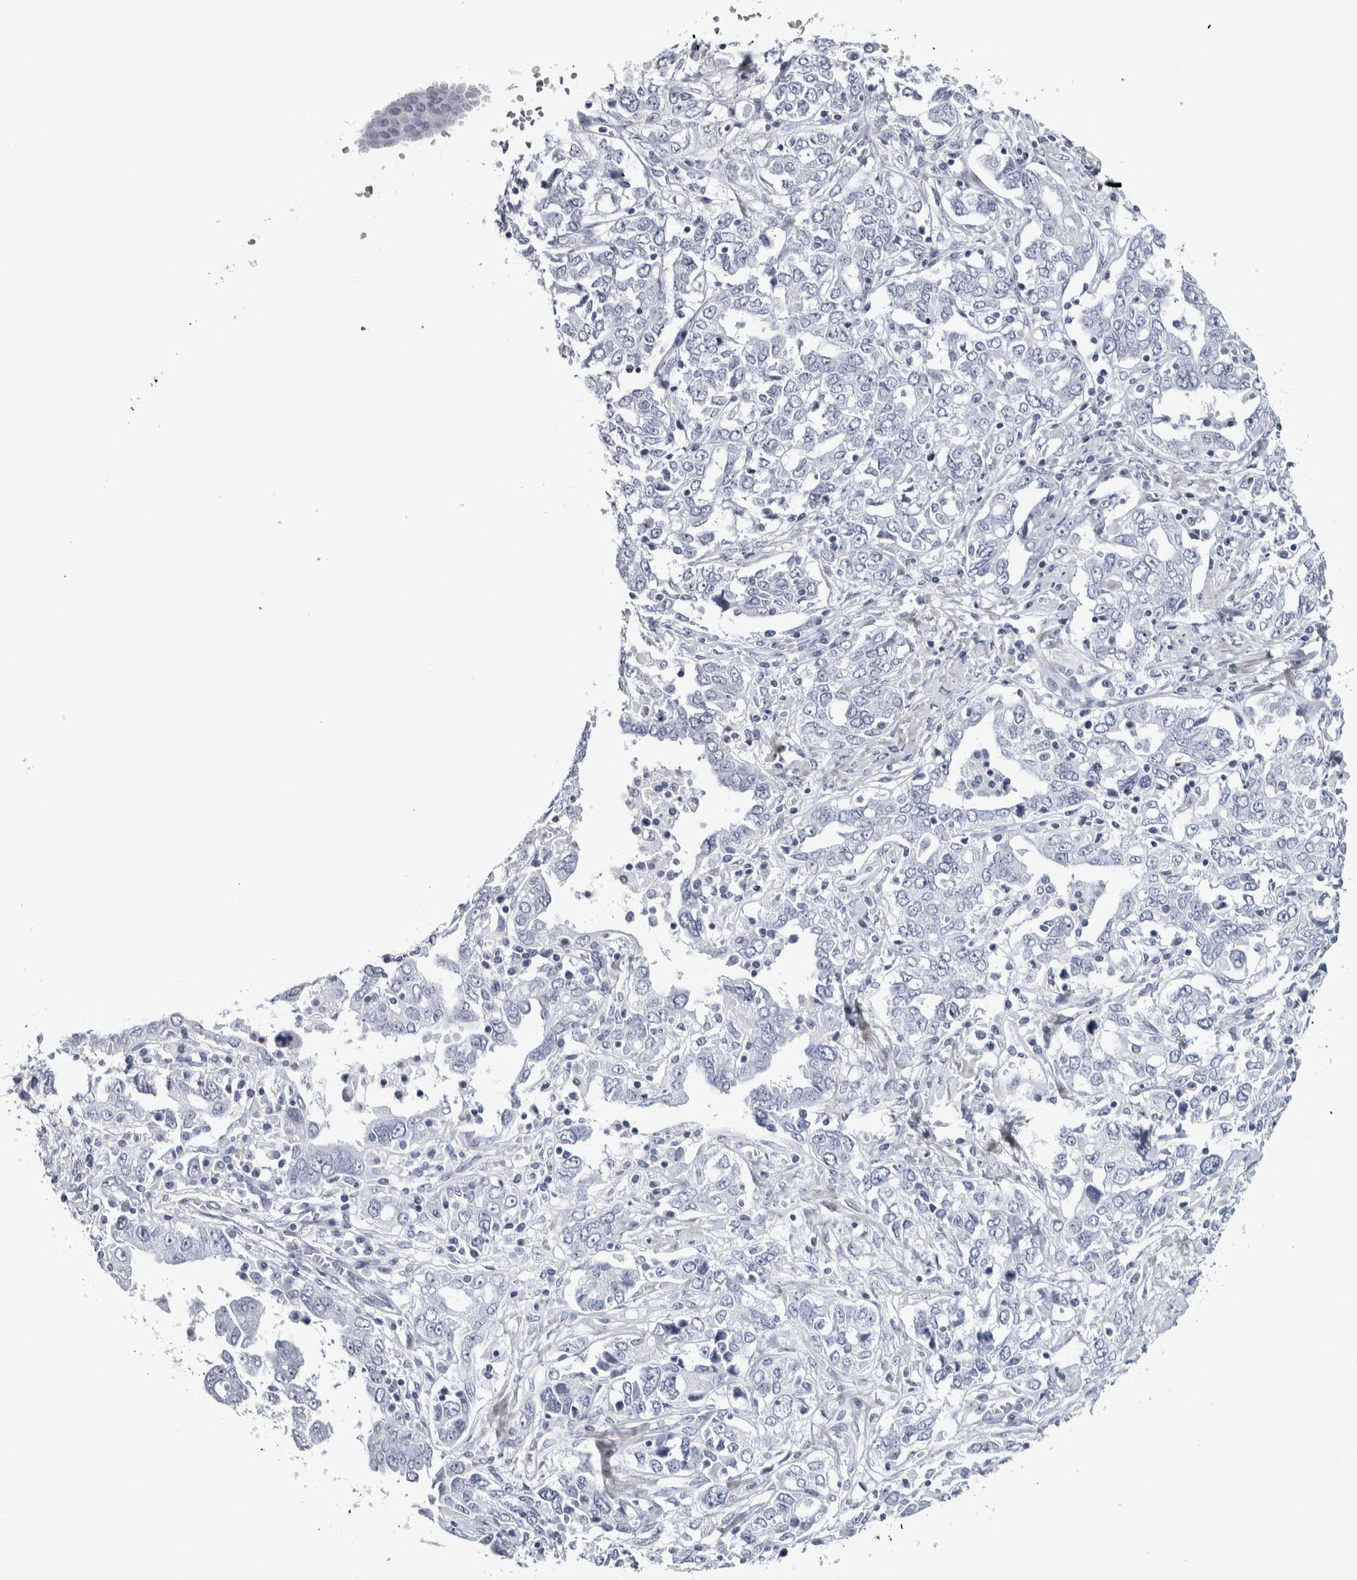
{"staining": {"intensity": "negative", "quantity": "none", "location": "none"}, "tissue": "ovarian cancer", "cell_type": "Tumor cells", "image_type": "cancer", "snomed": [{"axis": "morphology", "description": "Cystadenocarcinoma, mucinous, NOS"}, {"axis": "topography", "description": "Ovary"}], "caption": "An immunohistochemistry histopathology image of ovarian cancer (mucinous cystadenocarcinoma) is shown. There is no staining in tumor cells of ovarian cancer (mucinous cystadenocarcinoma).", "gene": "NECAB1", "patient": {"sex": "female", "age": 73}}